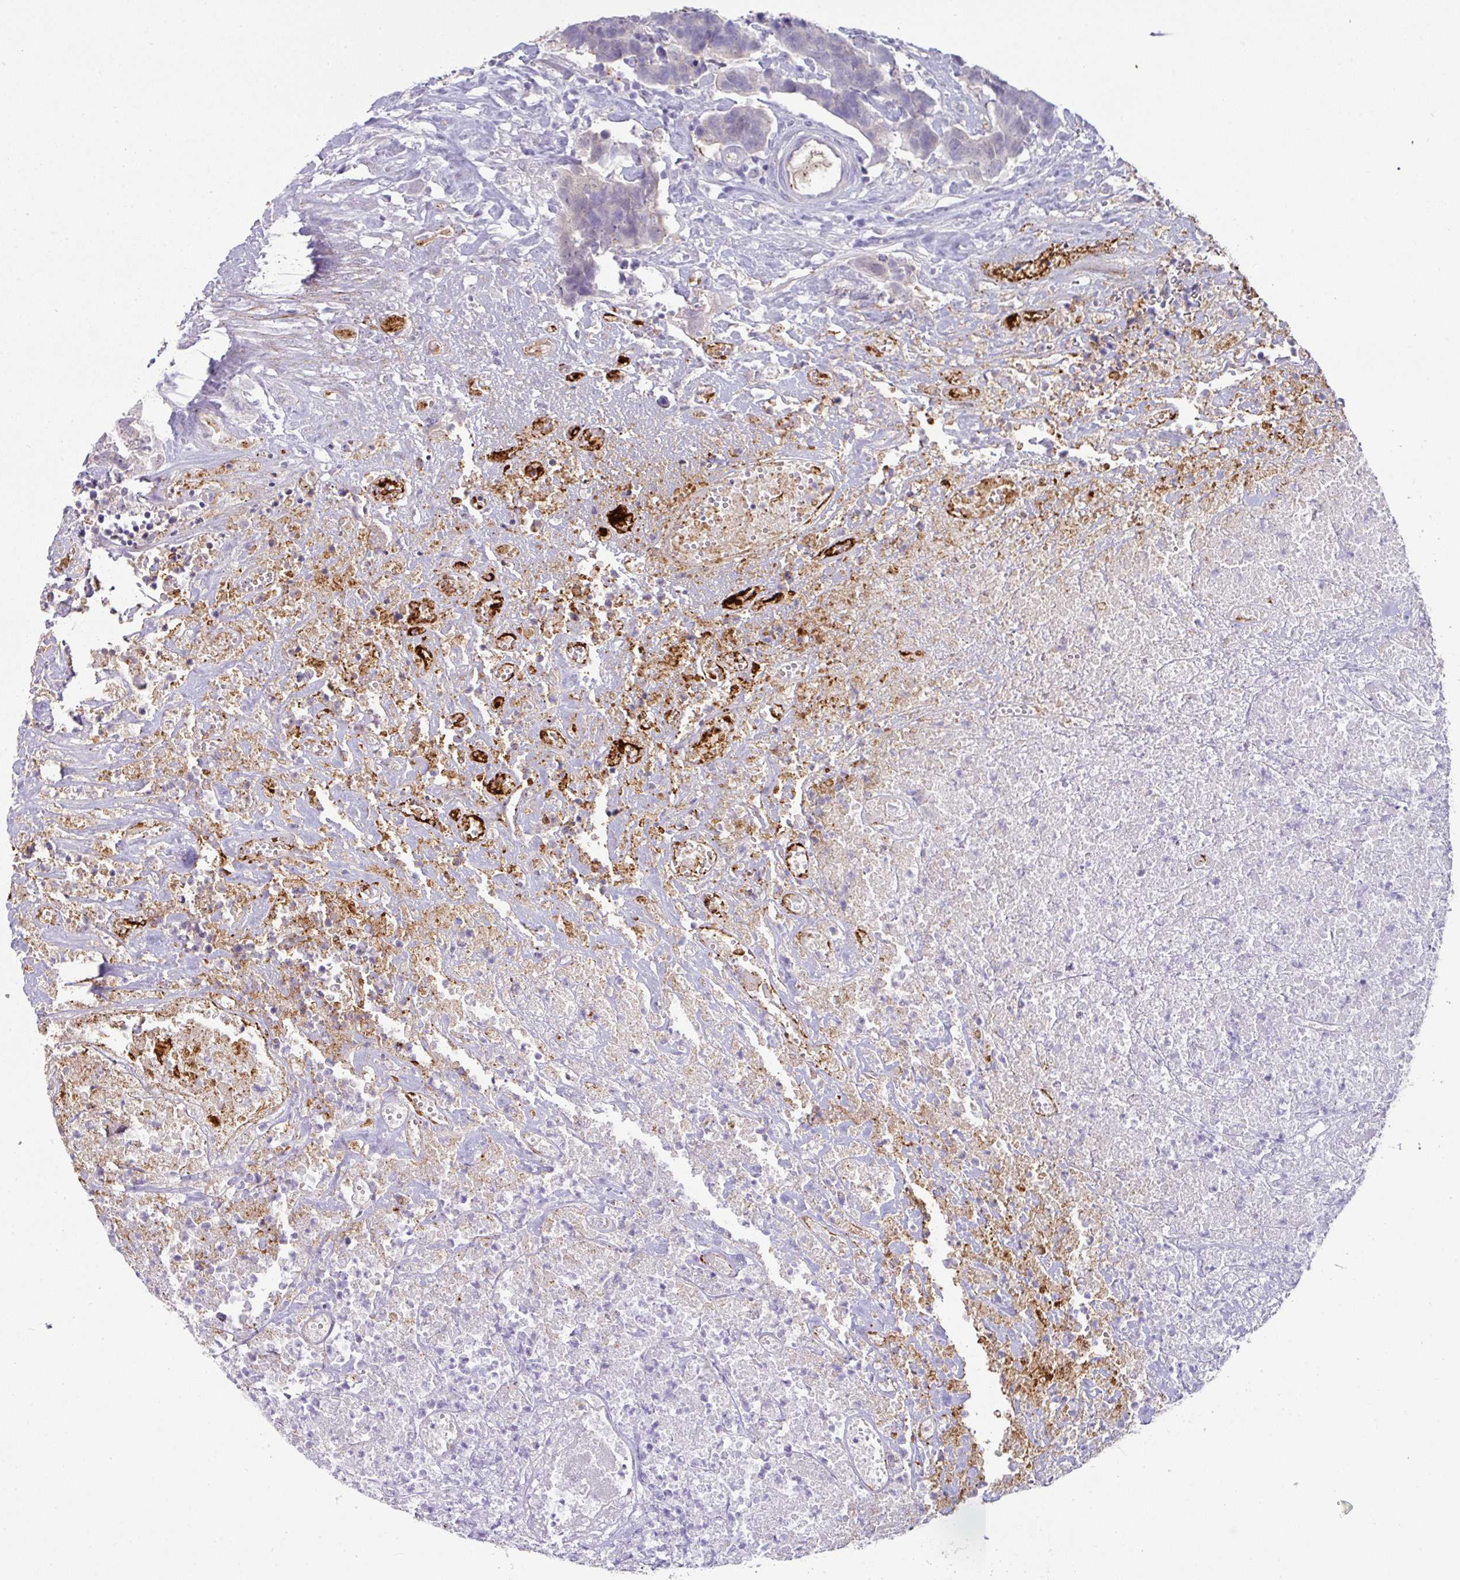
{"staining": {"intensity": "negative", "quantity": "none", "location": "none"}, "tissue": "carcinoid", "cell_type": "Tumor cells", "image_type": "cancer", "snomed": [{"axis": "morphology", "description": "Carcinoma, NOS"}, {"axis": "morphology", "description": "Carcinoid, malignant, NOS"}, {"axis": "topography", "description": "Urinary bladder"}], "caption": "This micrograph is of carcinoid stained with immunohistochemistry (IHC) to label a protein in brown with the nuclei are counter-stained blue. There is no expression in tumor cells. The staining was performed using DAB to visualize the protein expression in brown, while the nuclei were stained in blue with hematoxylin (Magnification: 20x).", "gene": "FGF17", "patient": {"sex": "male", "age": 57}}